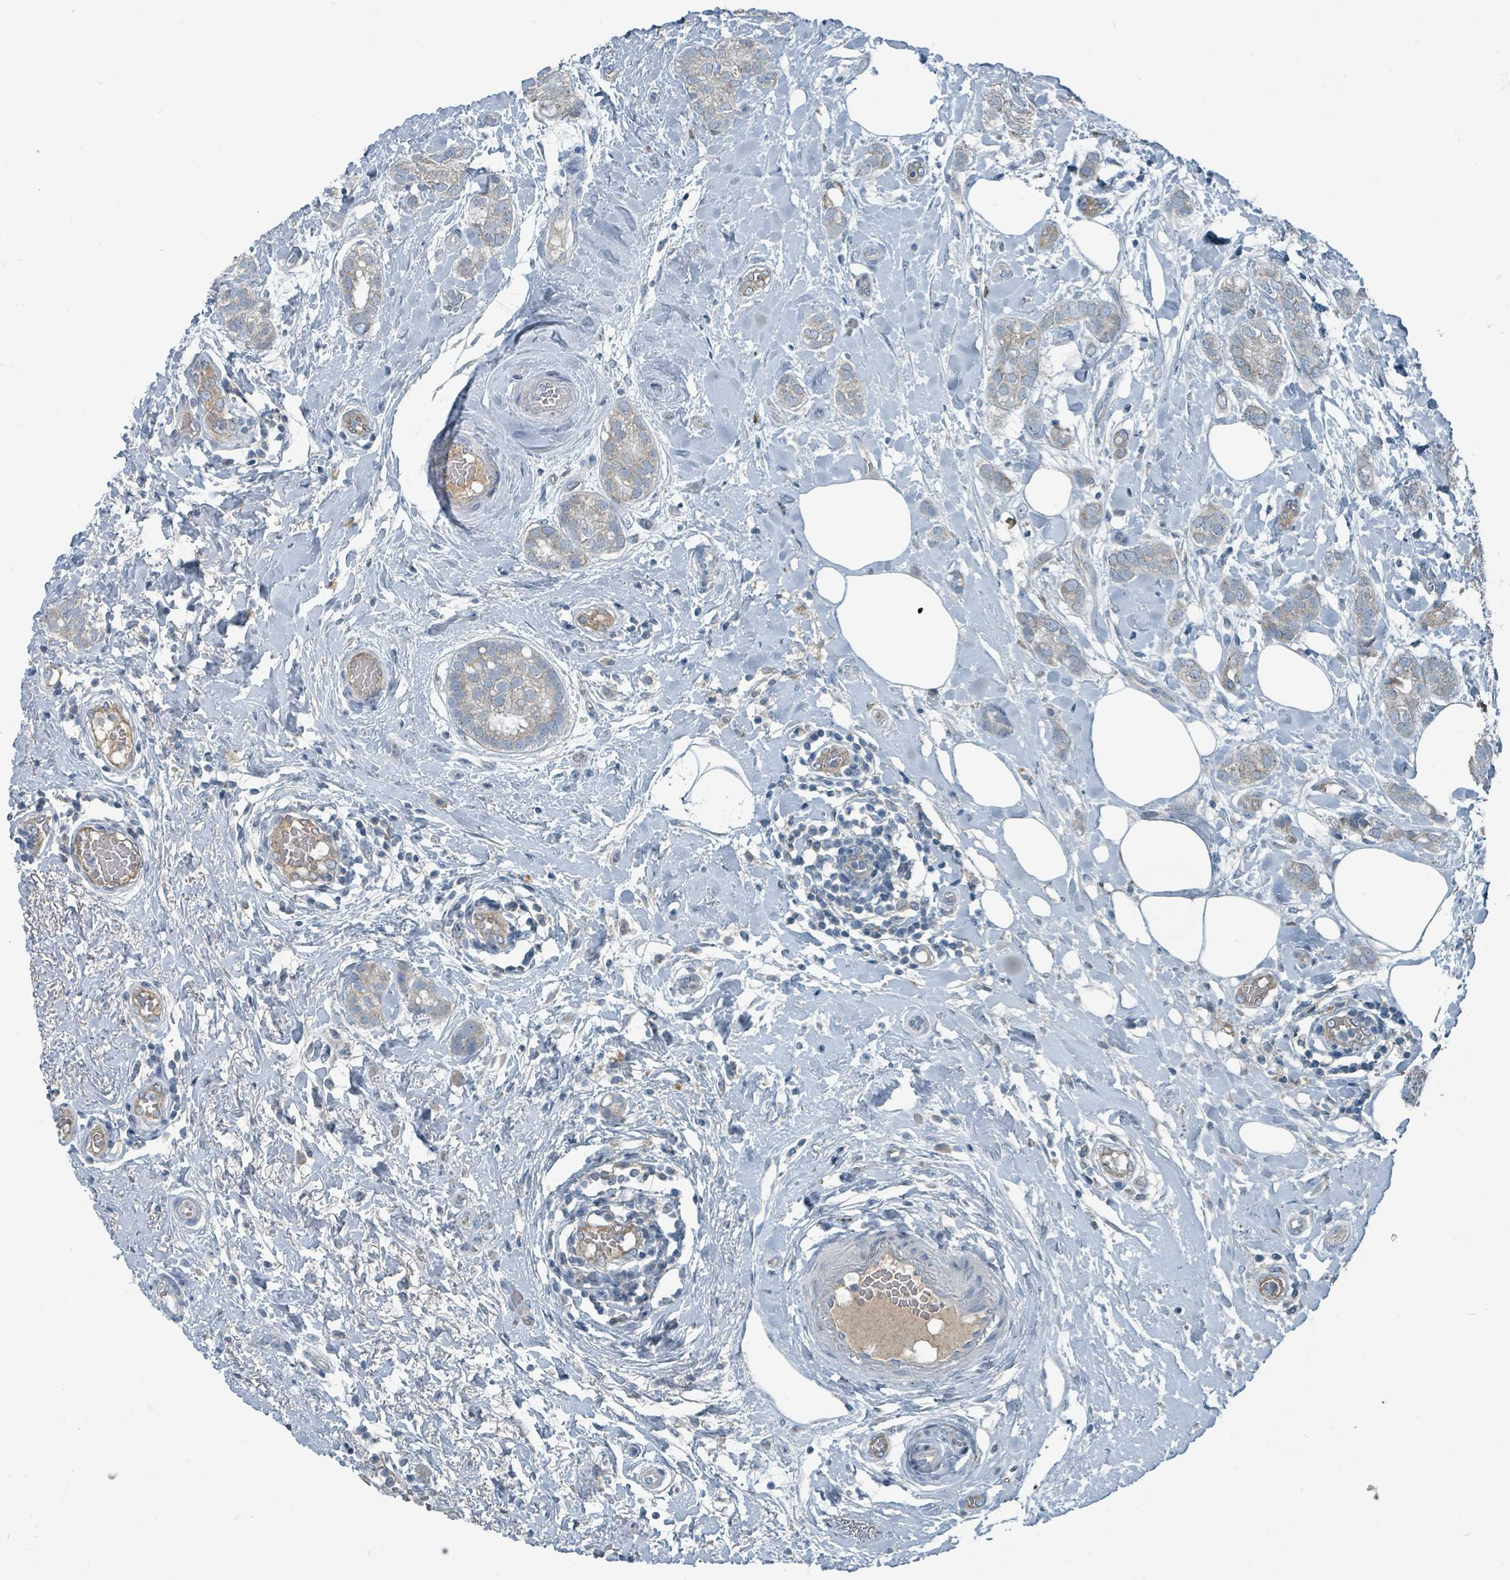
{"staining": {"intensity": "negative", "quantity": "none", "location": "none"}, "tissue": "breast cancer", "cell_type": "Tumor cells", "image_type": "cancer", "snomed": [{"axis": "morphology", "description": "Duct carcinoma"}, {"axis": "topography", "description": "Breast"}], "caption": "Intraductal carcinoma (breast) was stained to show a protein in brown. There is no significant positivity in tumor cells. (Immunohistochemistry, brightfield microscopy, high magnification).", "gene": "RASA4", "patient": {"sex": "female", "age": 73}}